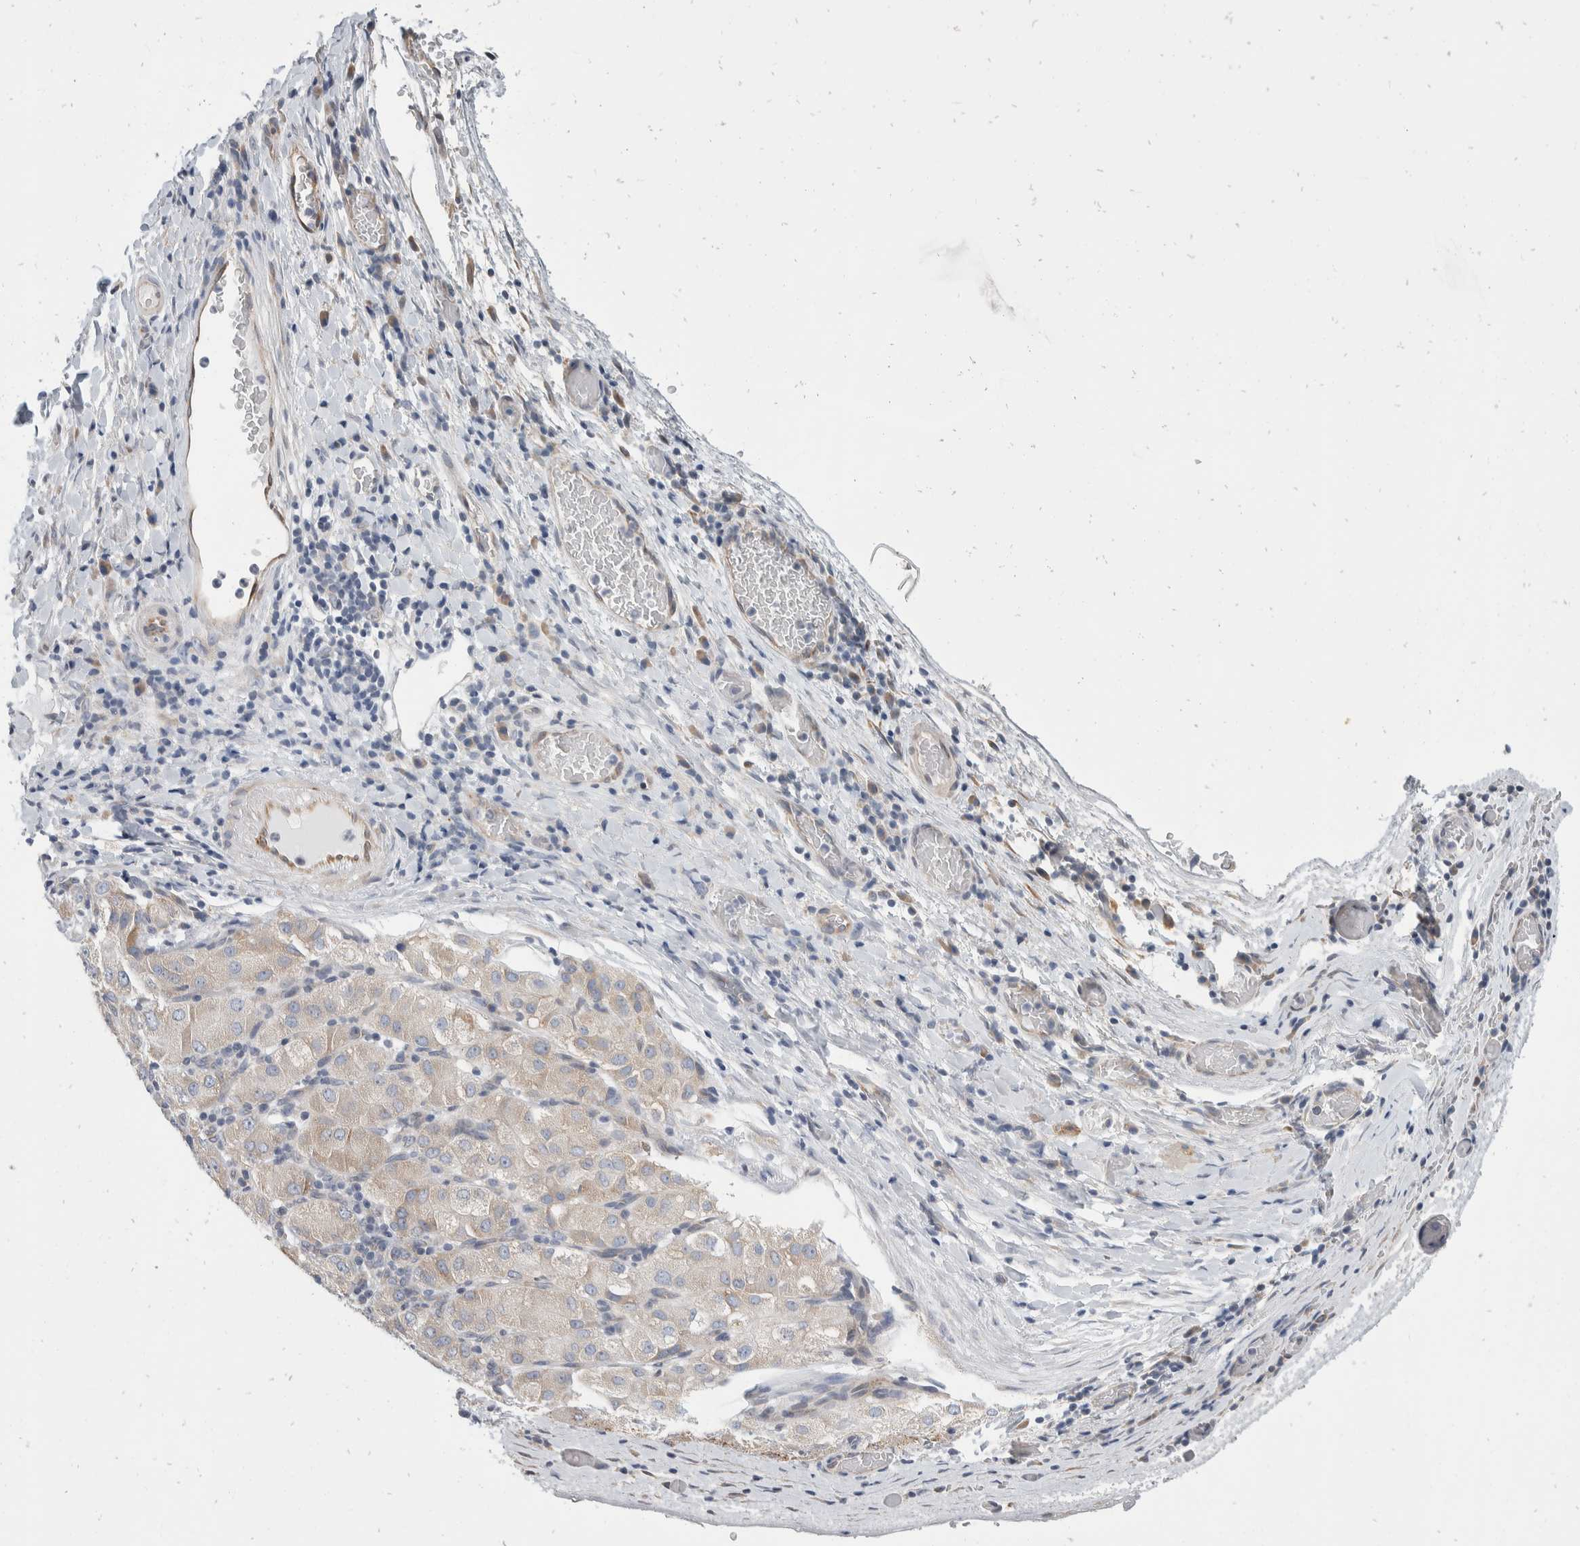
{"staining": {"intensity": "weak", "quantity": "<25%", "location": "cytoplasmic/membranous"}, "tissue": "liver cancer", "cell_type": "Tumor cells", "image_type": "cancer", "snomed": [{"axis": "morphology", "description": "Carcinoma, Hepatocellular, NOS"}, {"axis": "topography", "description": "Liver"}], "caption": "Human liver cancer (hepatocellular carcinoma) stained for a protein using immunohistochemistry (IHC) demonstrates no staining in tumor cells.", "gene": "TMEM245", "patient": {"sex": "male", "age": 80}}